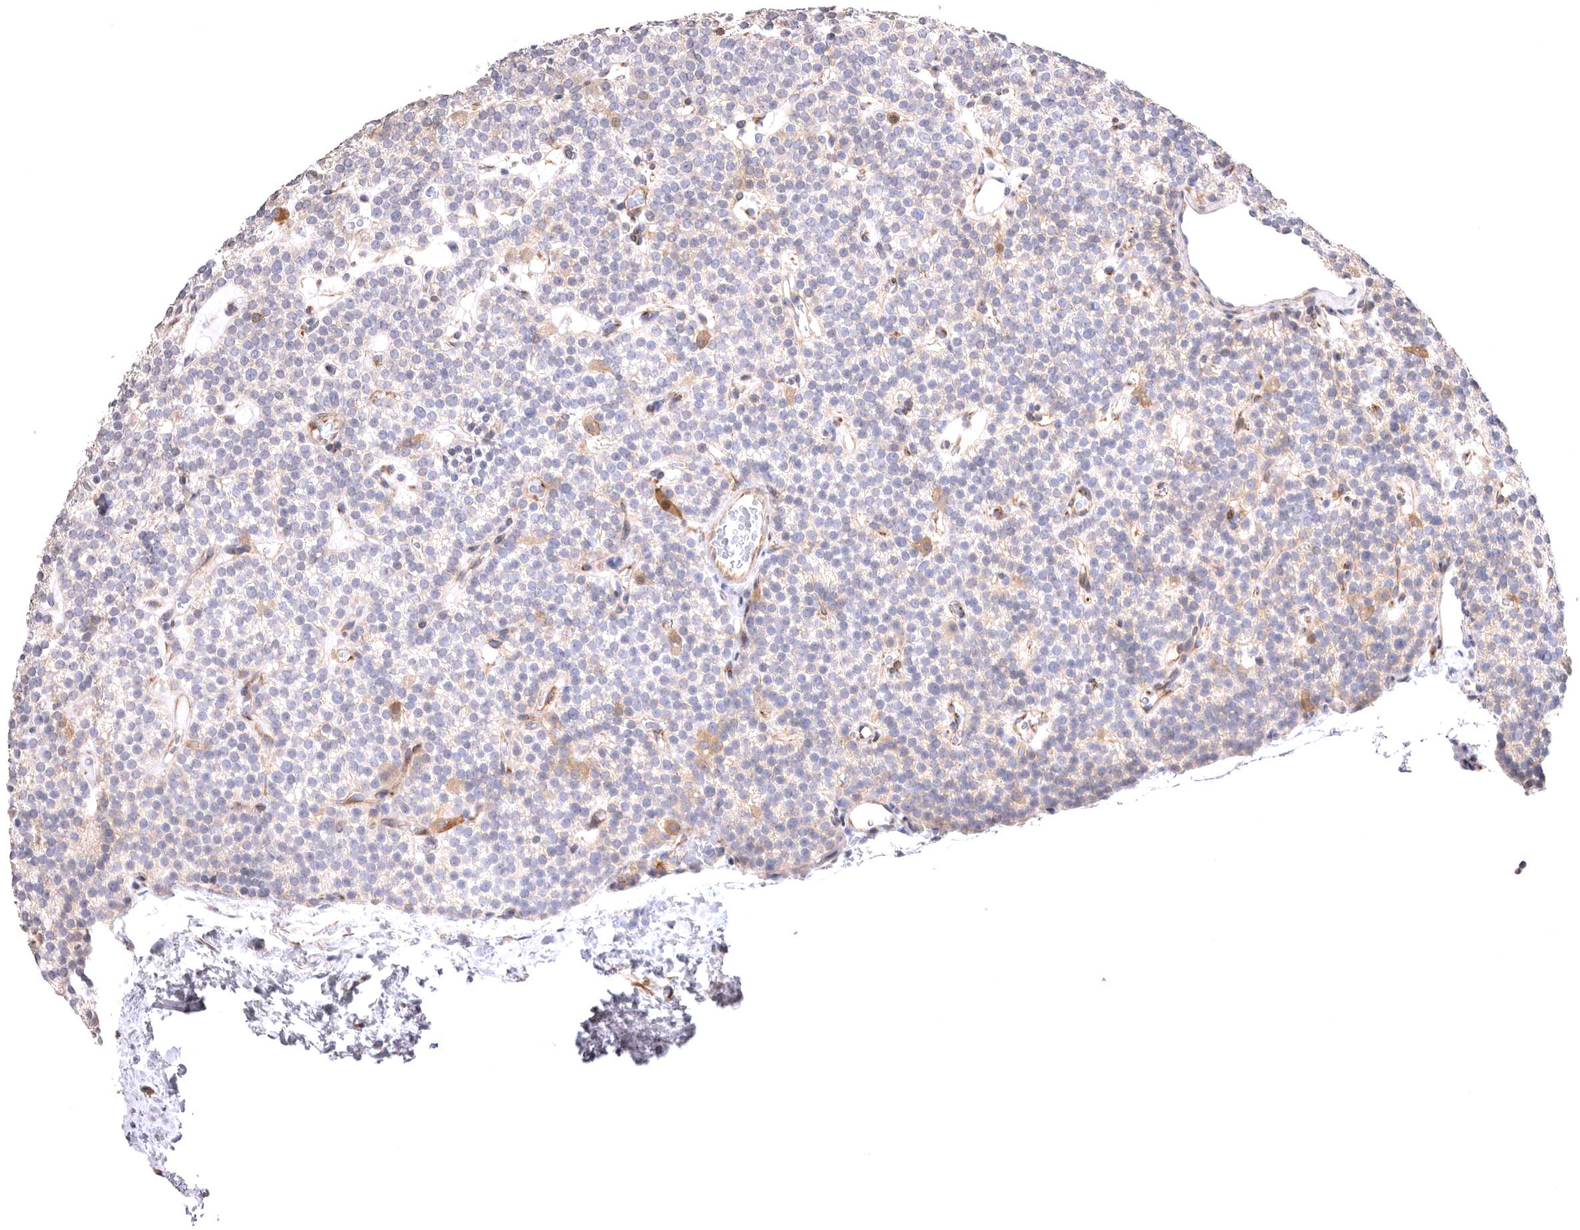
{"staining": {"intensity": "moderate", "quantity": "25%-75%", "location": "cytoplasmic/membranous"}, "tissue": "parathyroid gland", "cell_type": "Glandular cells", "image_type": "normal", "snomed": [{"axis": "morphology", "description": "Normal tissue, NOS"}, {"axis": "topography", "description": "Parathyroid gland"}], "caption": "High-power microscopy captured an IHC histopathology image of benign parathyroid gland, revealing moderate cytoplasmic/membranous expression in about 25%-75% of glandular cells. (DAB IHC, brown staining for protein, blue staining for nuclei).", "gene": "VPS45", "patient": {"sex": "male", "age": 83}}